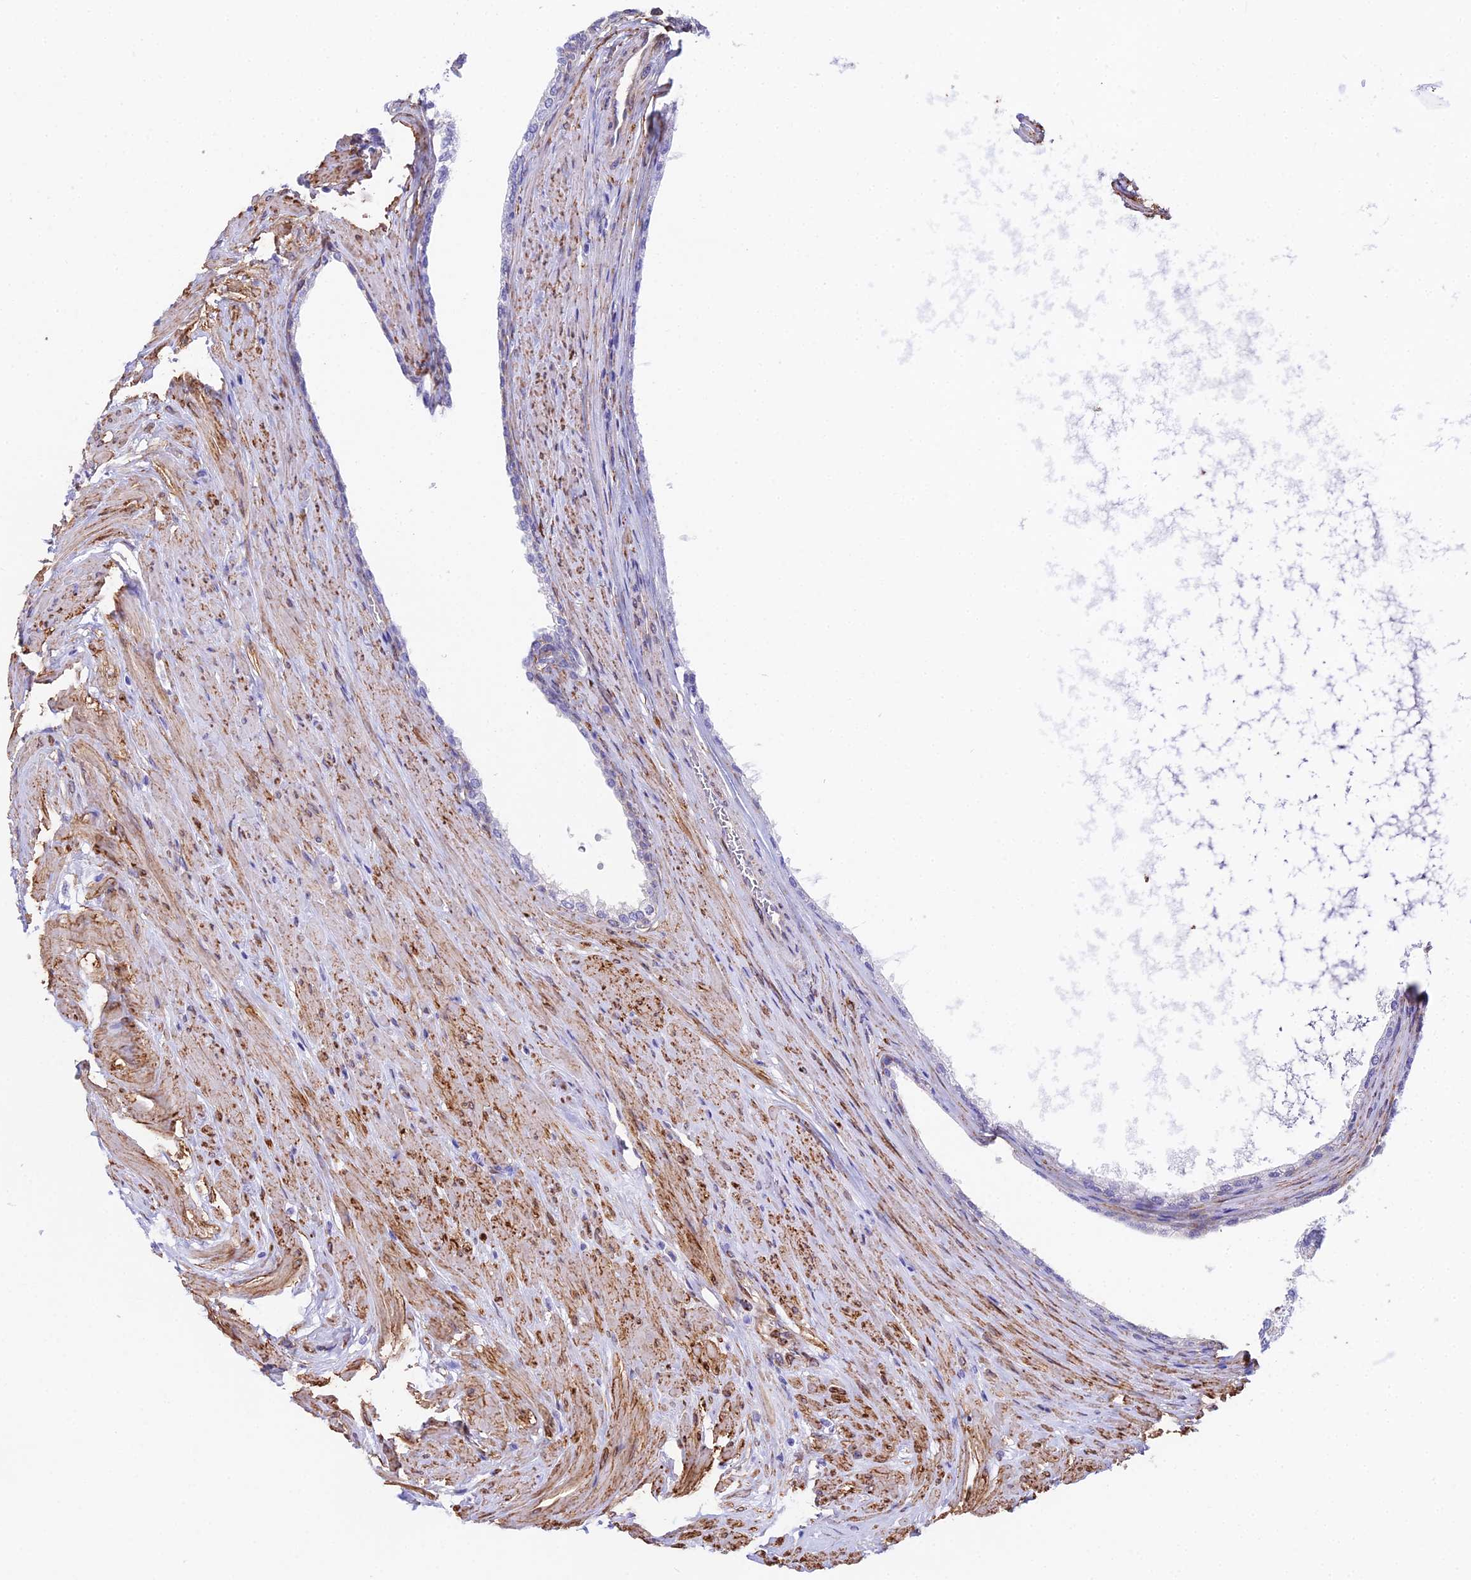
{"staining": {"intensity": "negative", "quantity": "none", "location": "none"}, "tissue": "prostate", "cell_type": "Glandular cells", "image_type": "normal", "snomed": [{"axis": "morphology", "description": "Normal tissue, NOS"}, {"axis": "morphology", "description": "Urothelial carcinoma, Low grade"}, {"axis": "topography", "description": "Urinary bladder"}, {"axis": "topography", "description": "Prostate"}], "caption": "Glandular cells show no significant protein staining in normal prostate. (Brightfield microscopy of DAB IHC at high magnification).", "gene": "MXRA7", "patient": {"sex": "male", "age": 60}}